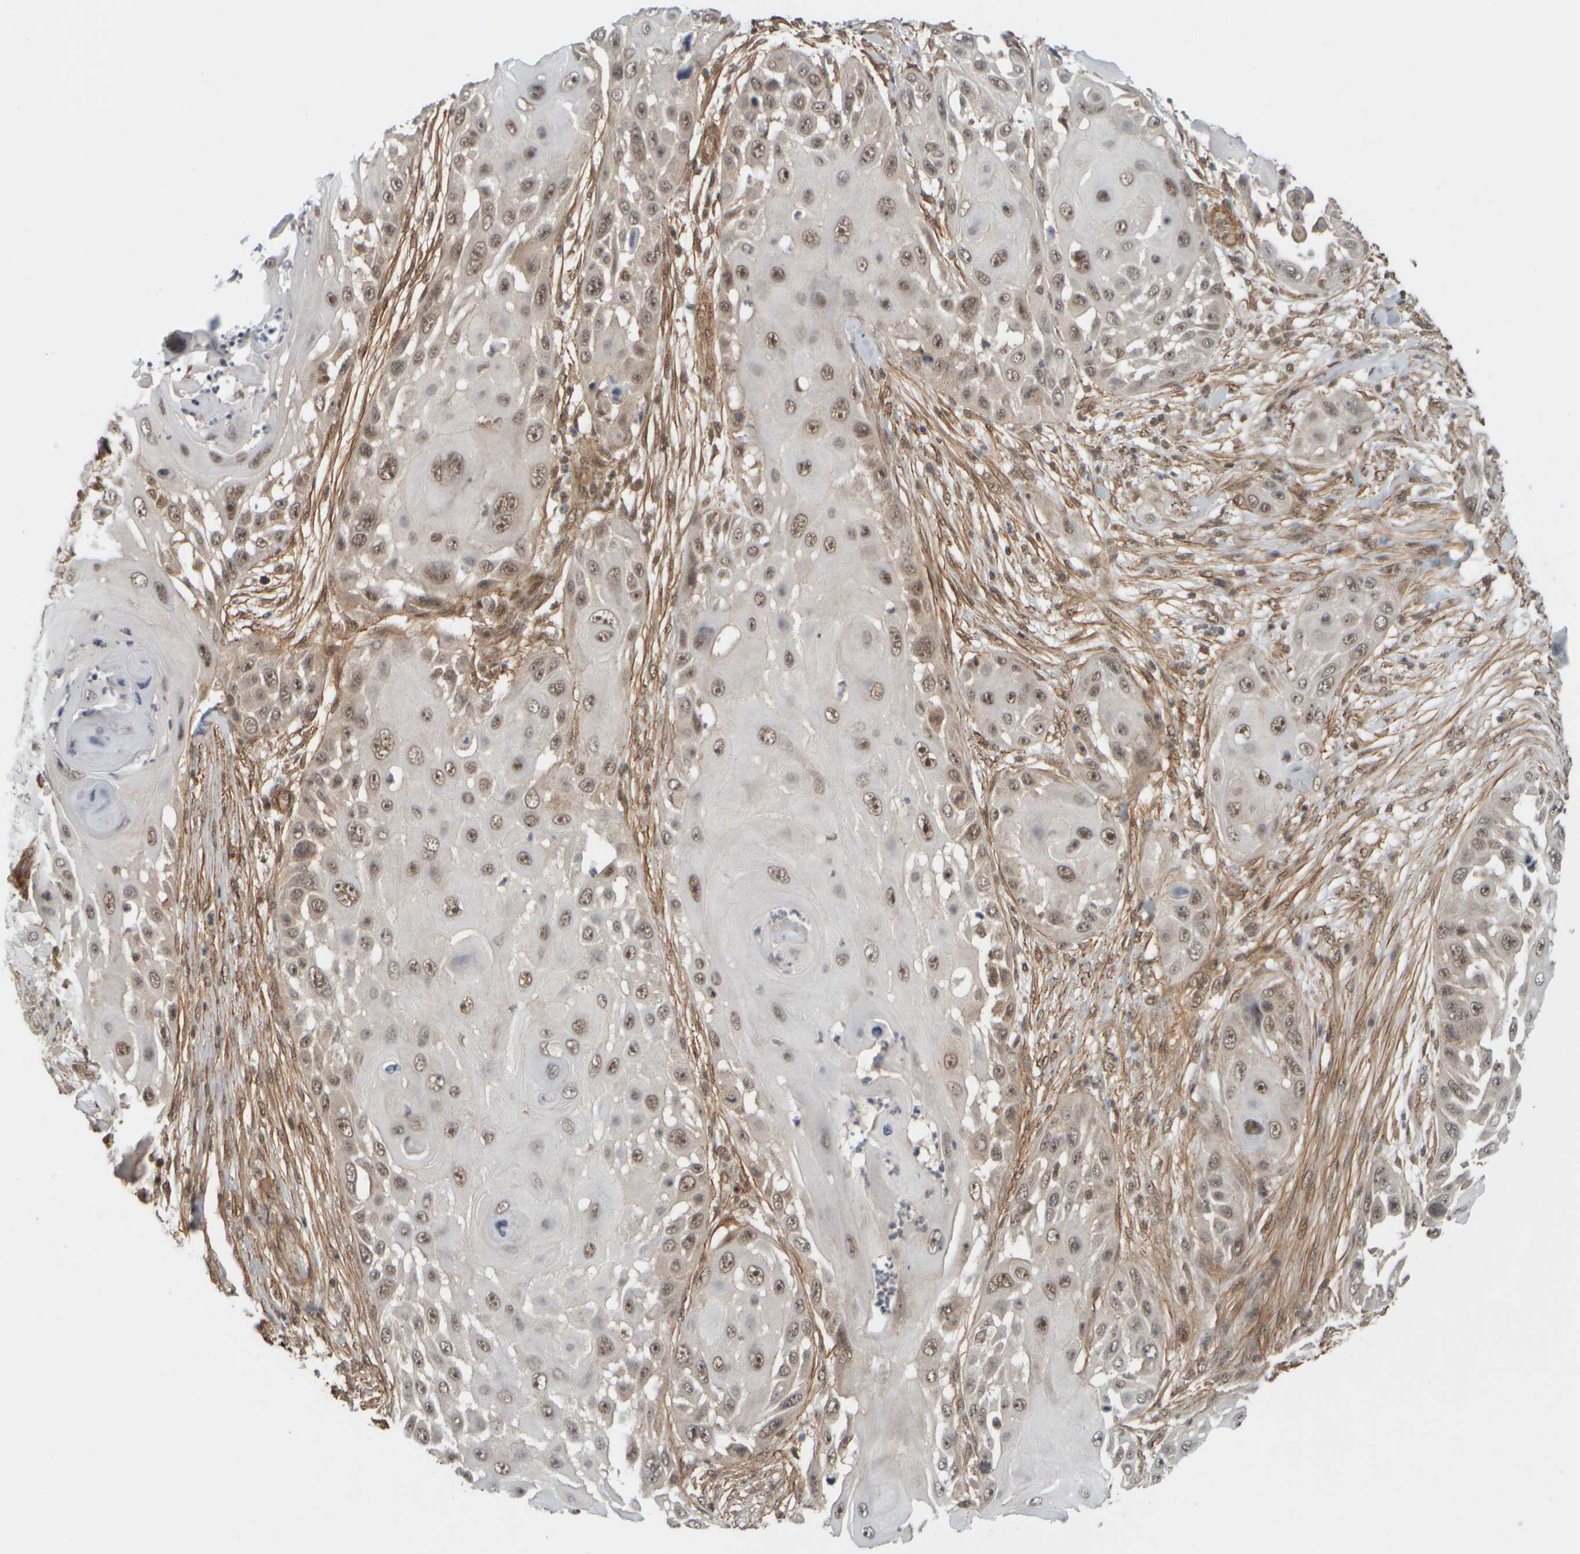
{"staining": {"intensity": "weak", "quantity": "25%-75%", "location": "nuclear"}, "tissue": "skin cancer", "cell_type": "Tumor cells", "image_type": "cancer", "snomed": [{"axis": "morphology", "description": "Squamous cell carcinoma, NOS"}, {"axis": "topography", "description": "Skin"}], "caption": "Skin cancer stained with immunohistochemistry shows weak nuclear staining in approximately 25%-75% of tumor cells.", "gene": "SYNRG", "patient": {"sex": "female", "age": 44}}